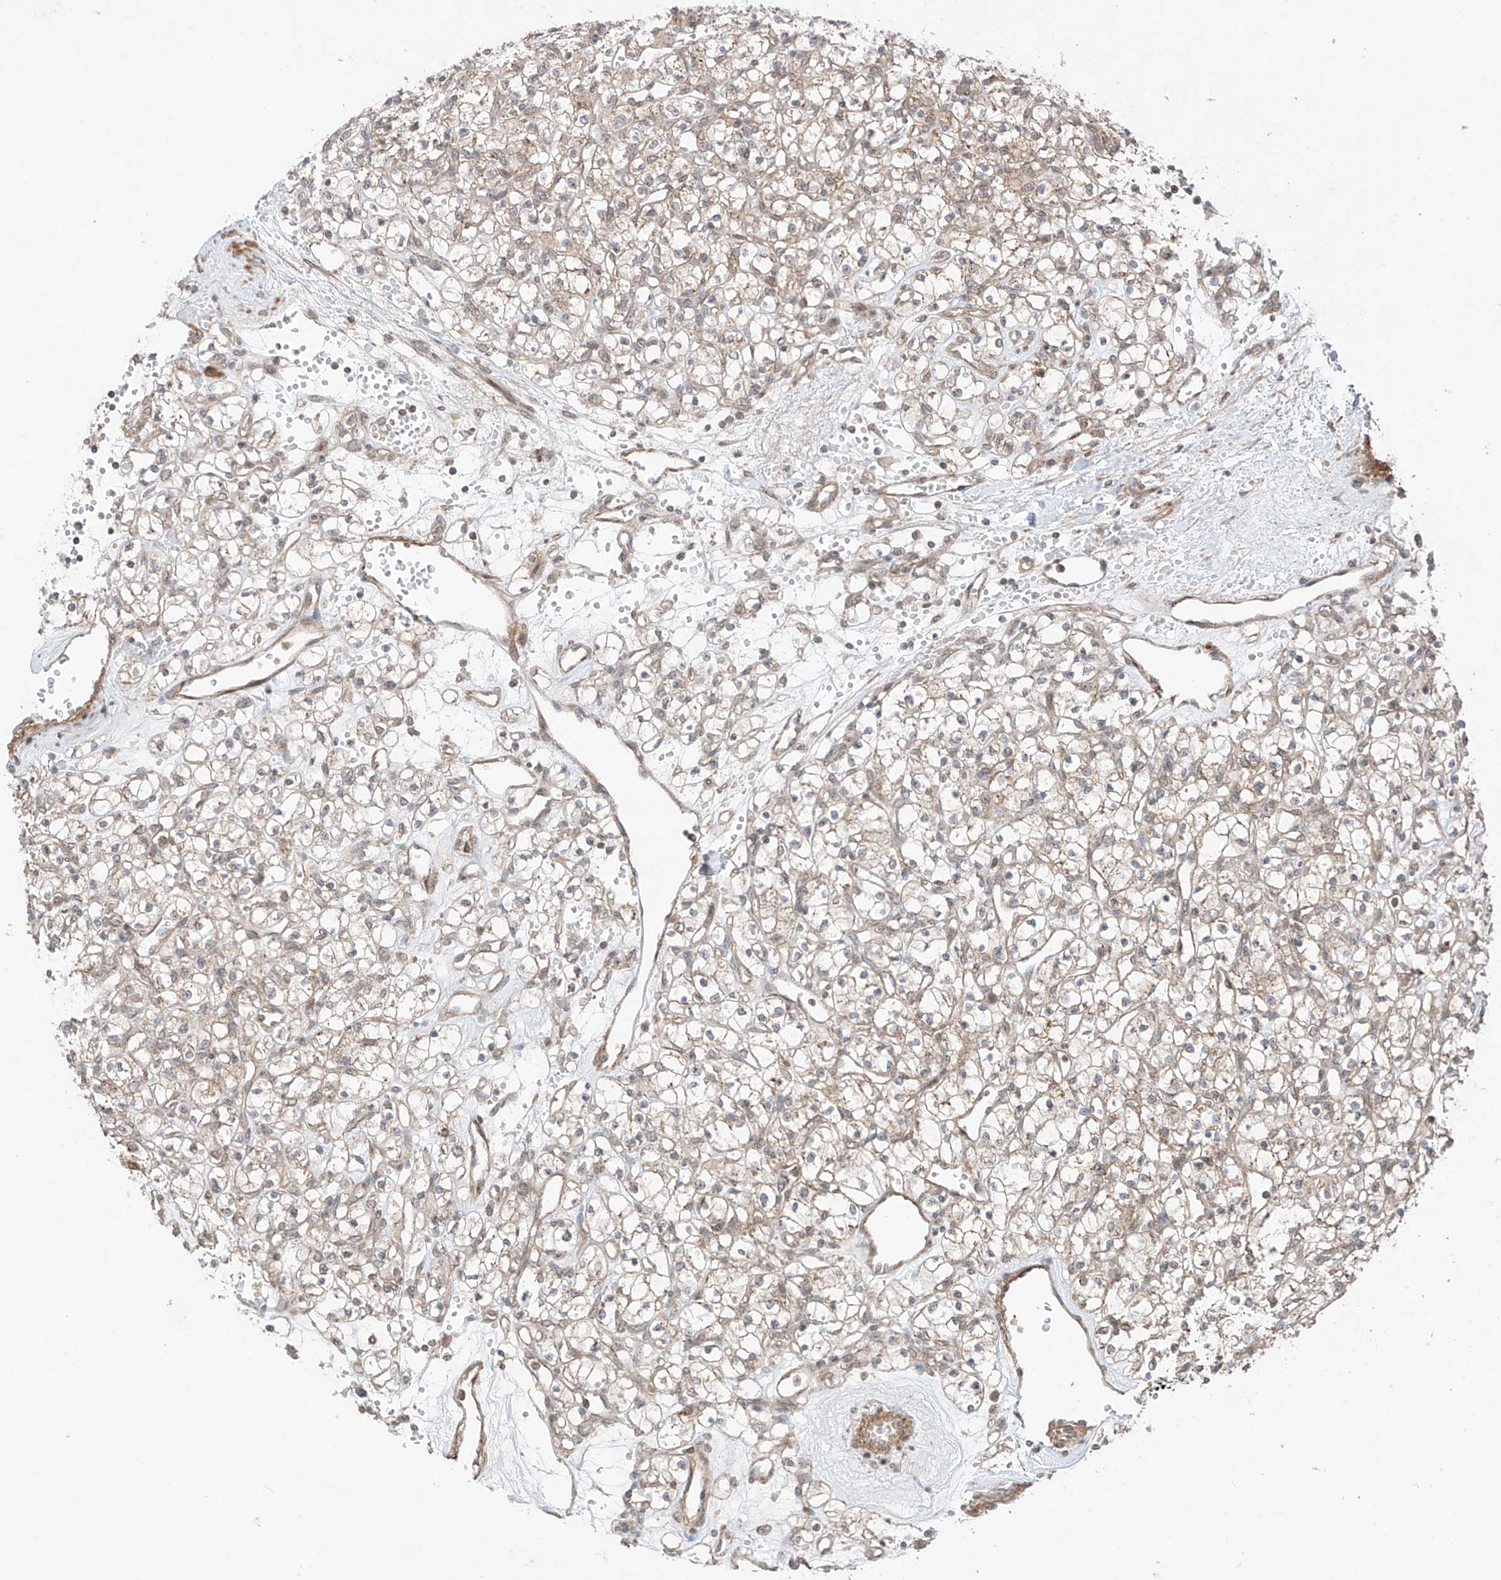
{"staining": {"intensity": "weak", "quantity": "25%-75%", "location": "cytoplasmic/membranous"}, "tissue": "renal cancer", "cell_type": "Tumor cells", "image_type": "cancer", "snomed": [{"axis": "morphology", "description": "Adenocarcinoma, NOS"}, {"axis": "topography", "description": "Kidney"}], "caption": "This image demonstrates immunohistochemistry (IHC) staining of renal cancer, with low weak cytoplasmic/membranous positivity in about 25%-75% of tumor cells.", "gene": "ABCD1", "patient": {"sex": "female", "age": 59}}